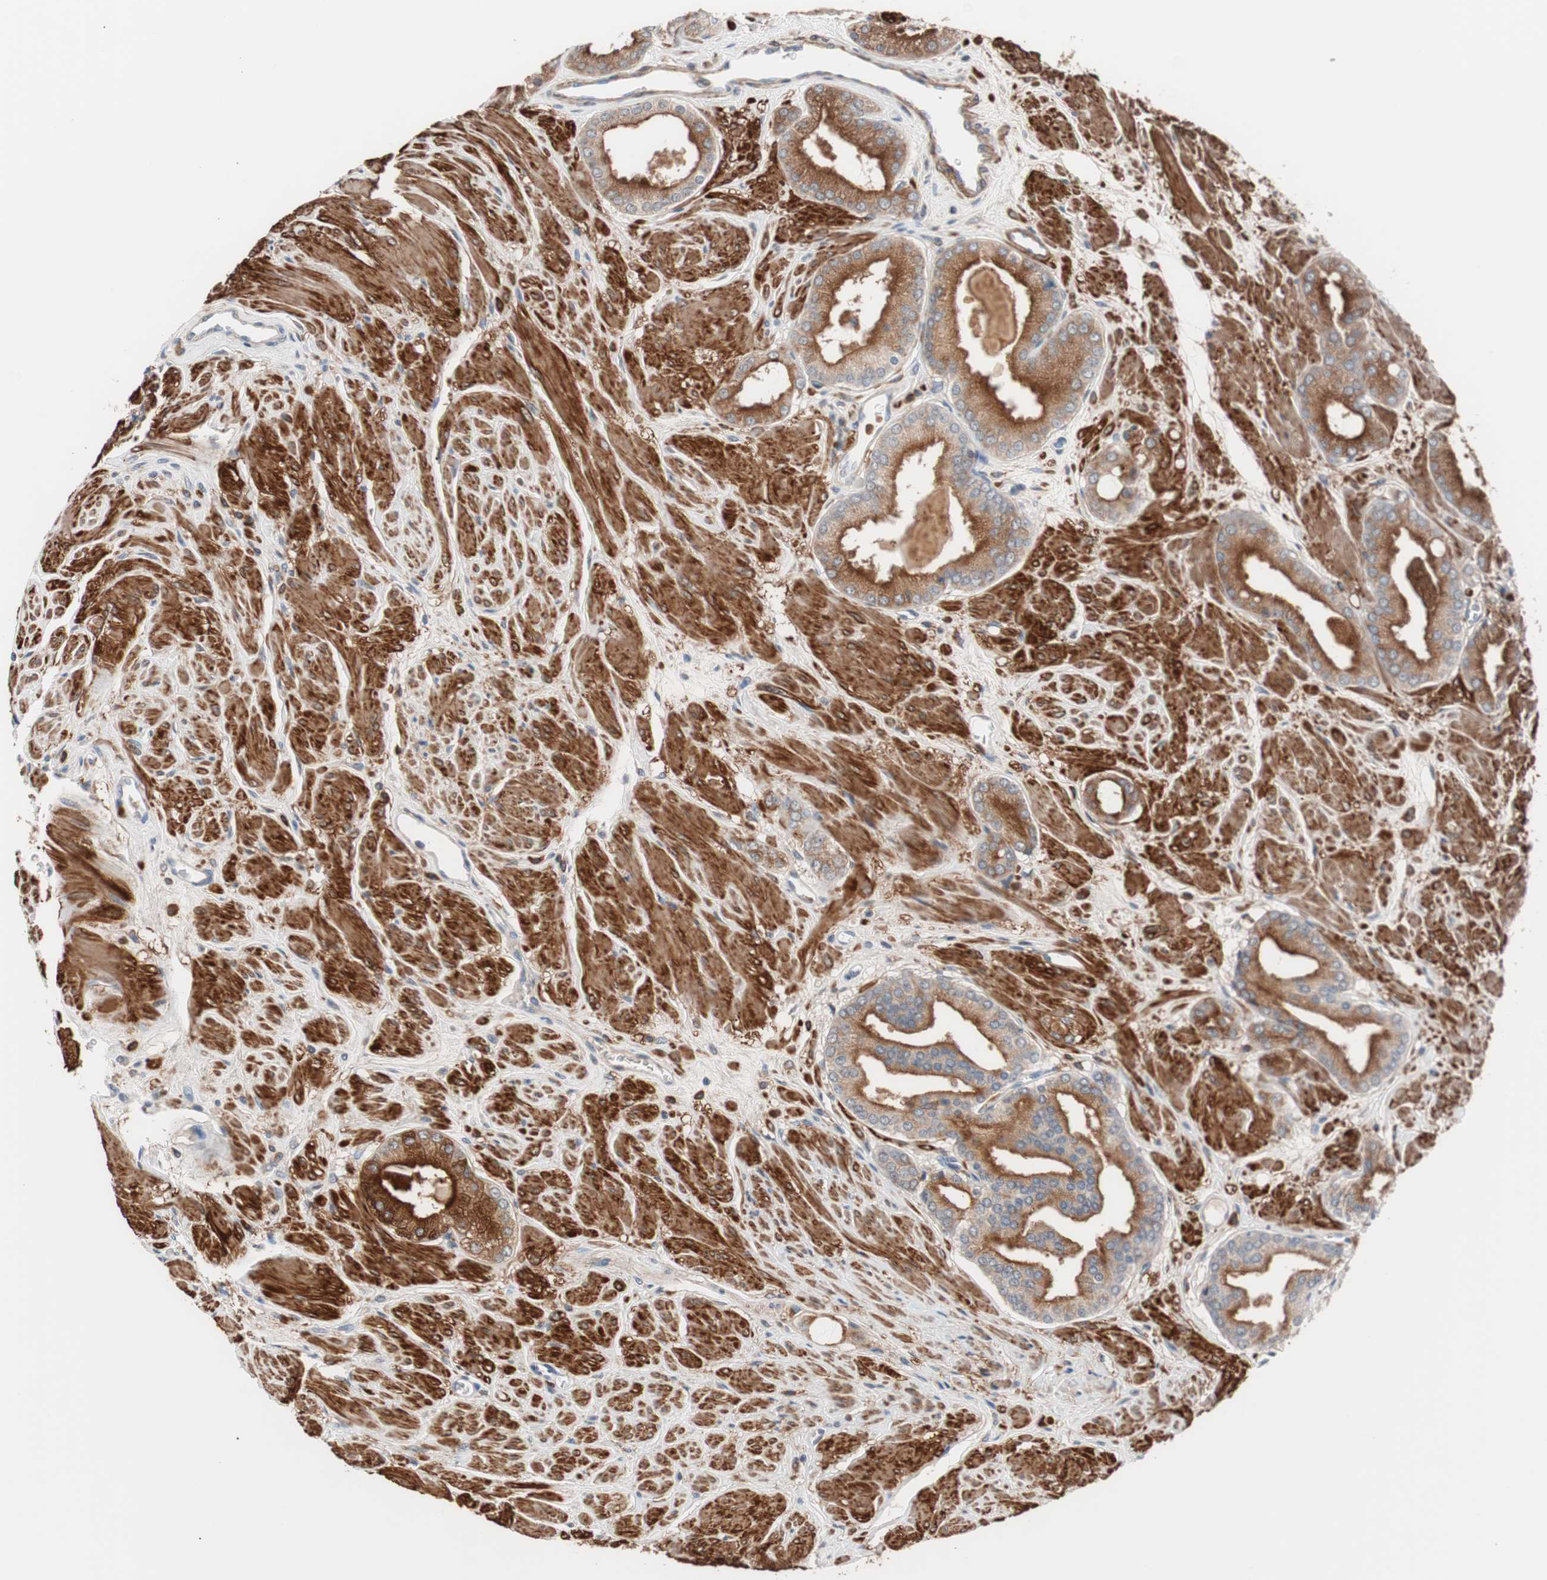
{"staining": {"intensity": "moderate", "quantity": "25%-75%", "location": "cytoplasmic/membranous"}, "tissue": "prostate cancer", "cell_type": "Tumor cells", "image_type": "cancer", "snomed": [{"axis": "morphology", "description": "Adenocarcinoma, High grade"}, {"axis": "topography", "description": "Prostate"}], "caption": "Immunohistochemistry (IHC) (DAB (3,3'-diaminobenzidine)) staining of human adenocarcinoma (high-grade) (prostate) shows moderate cytoplasmic/membranous protein staining in approximately 25%-75% of tumor cells.", "gene": "LITAF", "patient": {"sex": "male", "age": 61}}